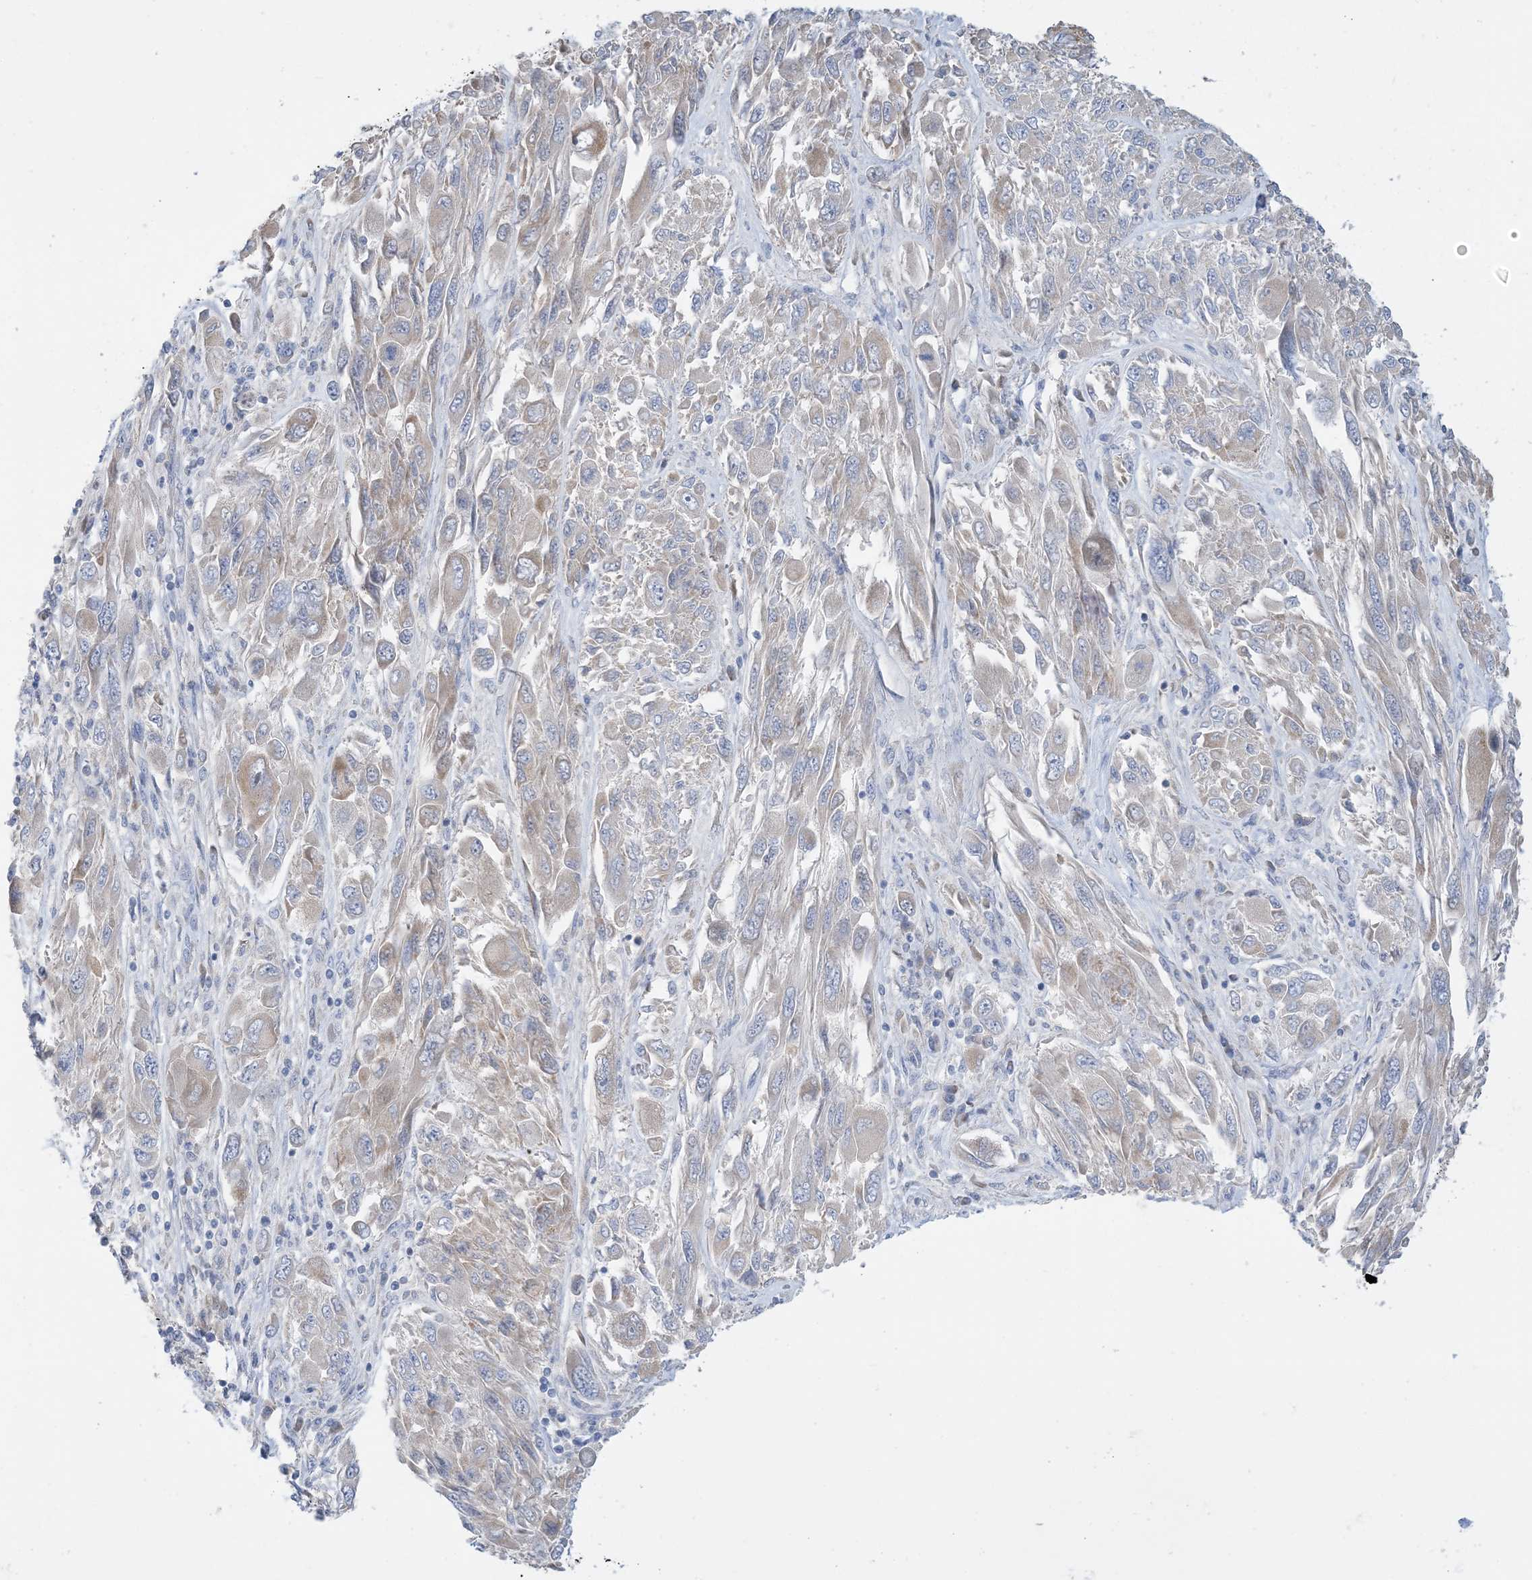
{"staining": {"intensity": "negative", "quantity": "none", "location": "none"}, "tissue": "melanoma", "cell_type": "Tumor cells", "image_type": "cancer", "snomed": [{"axis": "morphology", "description": "Malignant melanoma, NOS"}, {"axis": "topography", "description": "Skin"}], "caption": "An immunohistochemistry micrograph of melanoma is shown. There is no staining in tumor cells of melanoma.", "gene": "ZCCHC18", "patient": {"sex": "female", "age": 91}}